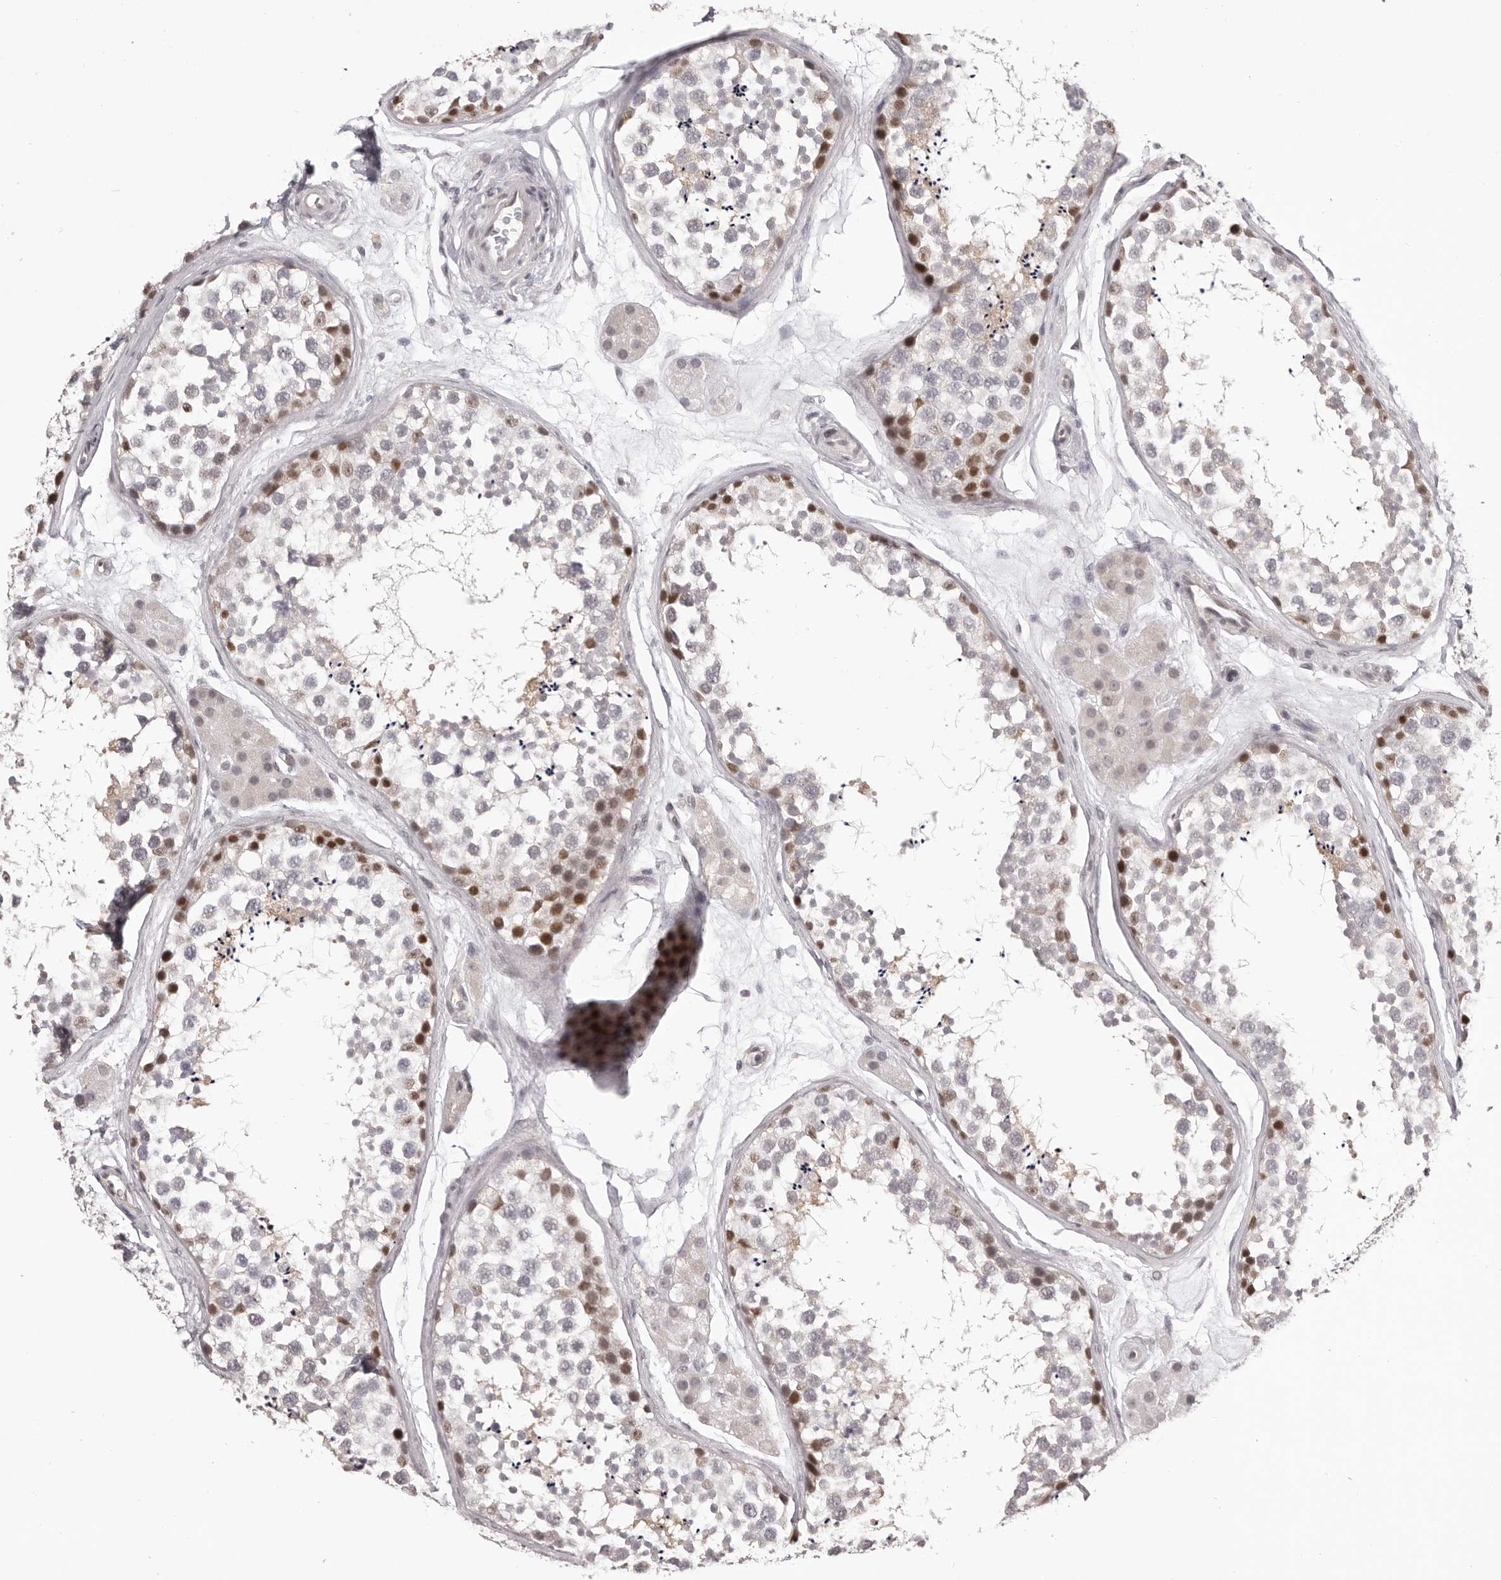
{"staining": {"intensity": "moderate", "quantity": "<25%", "location": "nuclear"}, "tissue": "testis", "cell_type": "Cells in seminiferous ducts", "image_type": "normal", "snomed": [{"axis": "morphology", "description": "Normal tissue, NOS"}, {"axis": "topography", "description": "Testis"}], "caption": "Immunohistochemical staining of unremarkable human testis demonstrates low levels of moderate nuclear expression in about <25% of cells in seminiferous ducts. Ihc stains the protein of interest in brown and the nuclei are stained blue.", "gene": "RNF2", "patient": {"sex": "male", "age": 56}}